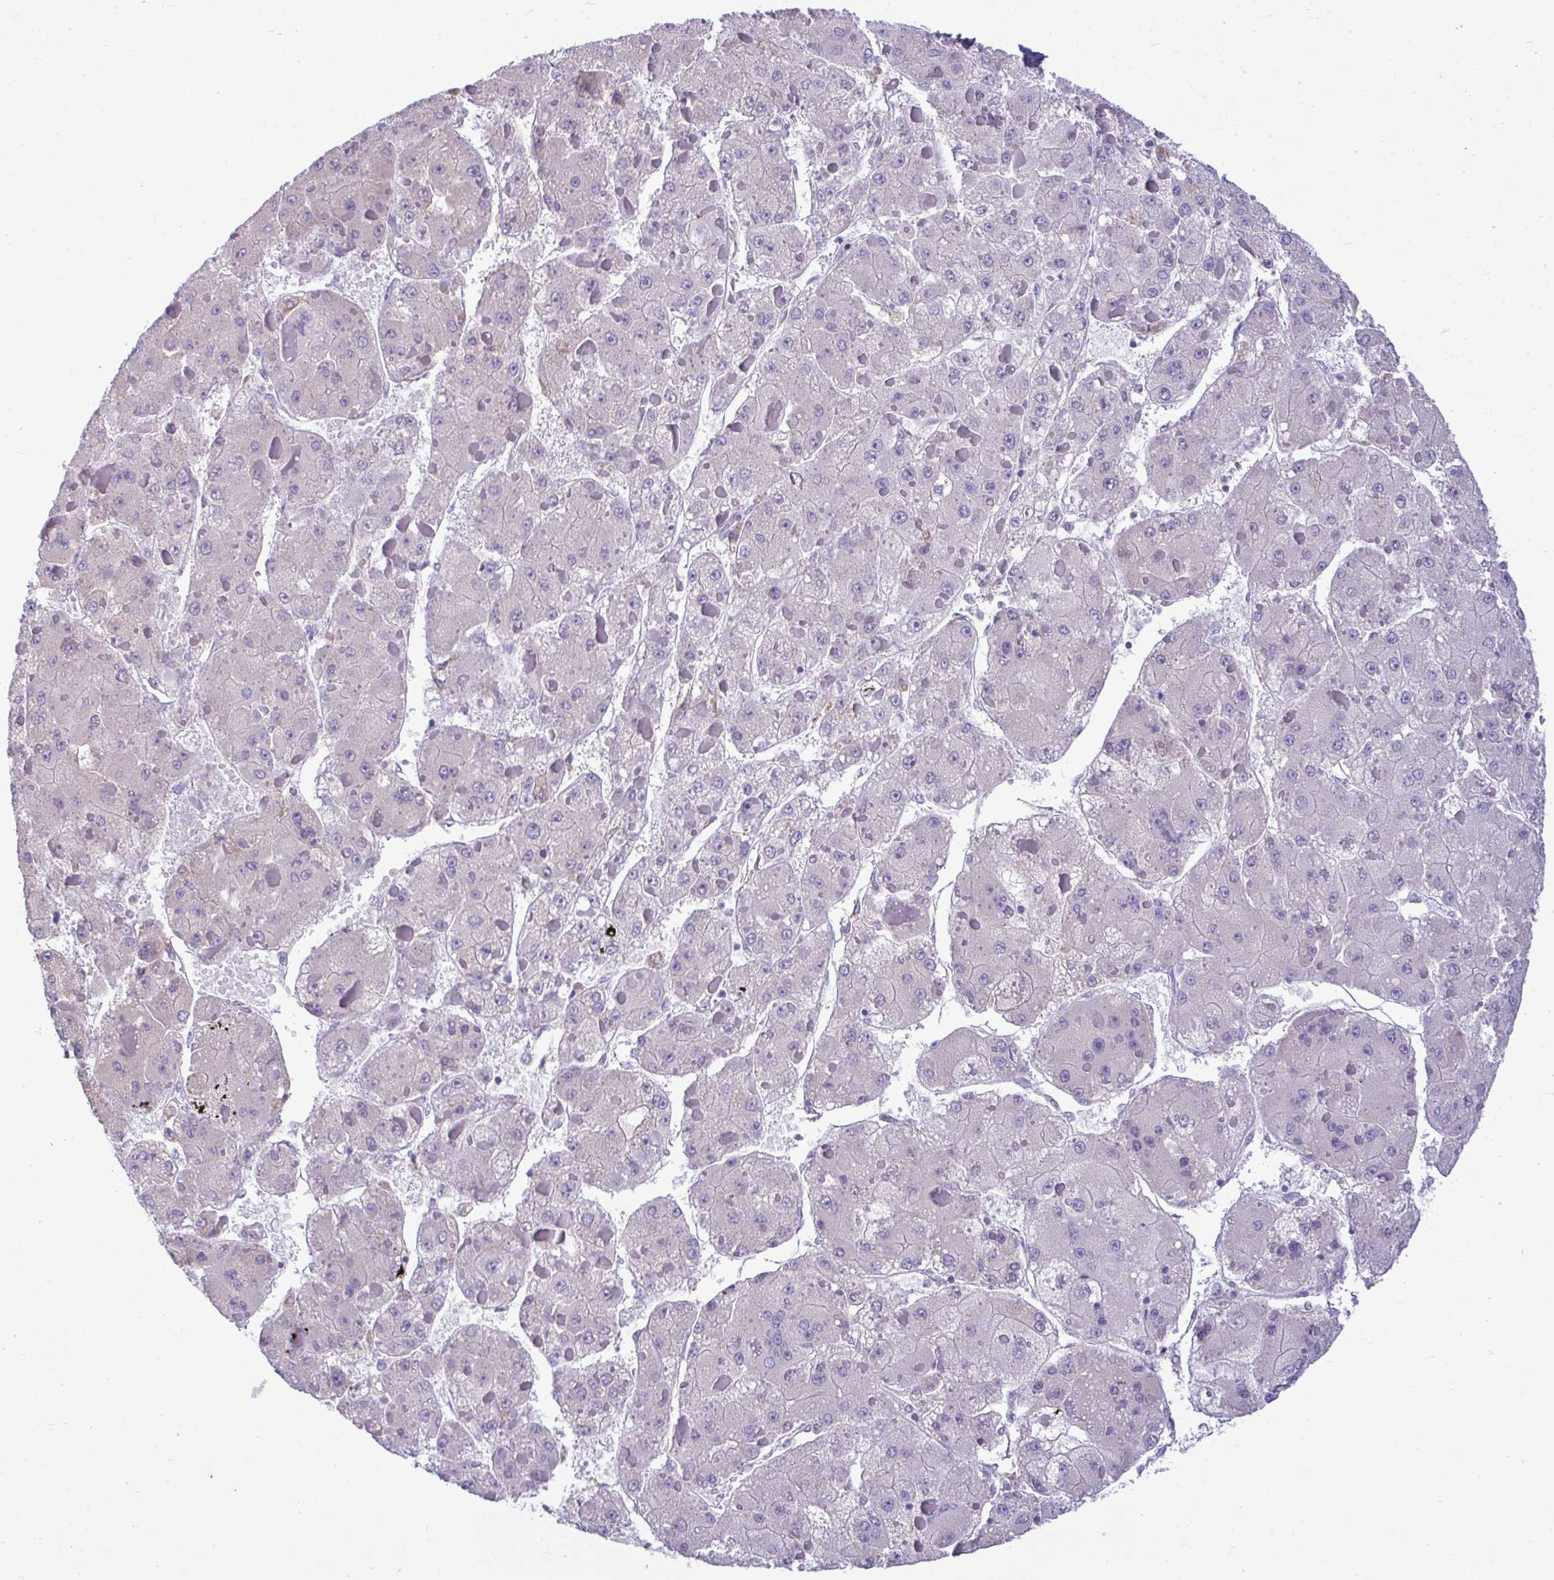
{"staining": {"intensity": "negative", "quantity": "none", "location": "none"}, "tissue": "liver cancer", "cell_type": "Tumor cells", "image_type": "cancer", "snomed": [{"axis": "morphology", "description": "Carcinoma, Hepatocellular, NOS"}, {"axis": "topography", "description": "Liver"}], "caption": "This is an immunohistochemistry (IHC) photomicrograph of human liver cancer. There is no positivity in tumor cells.", "gene": "PIGK", "patient": {"sex": "female", "age": 73}}